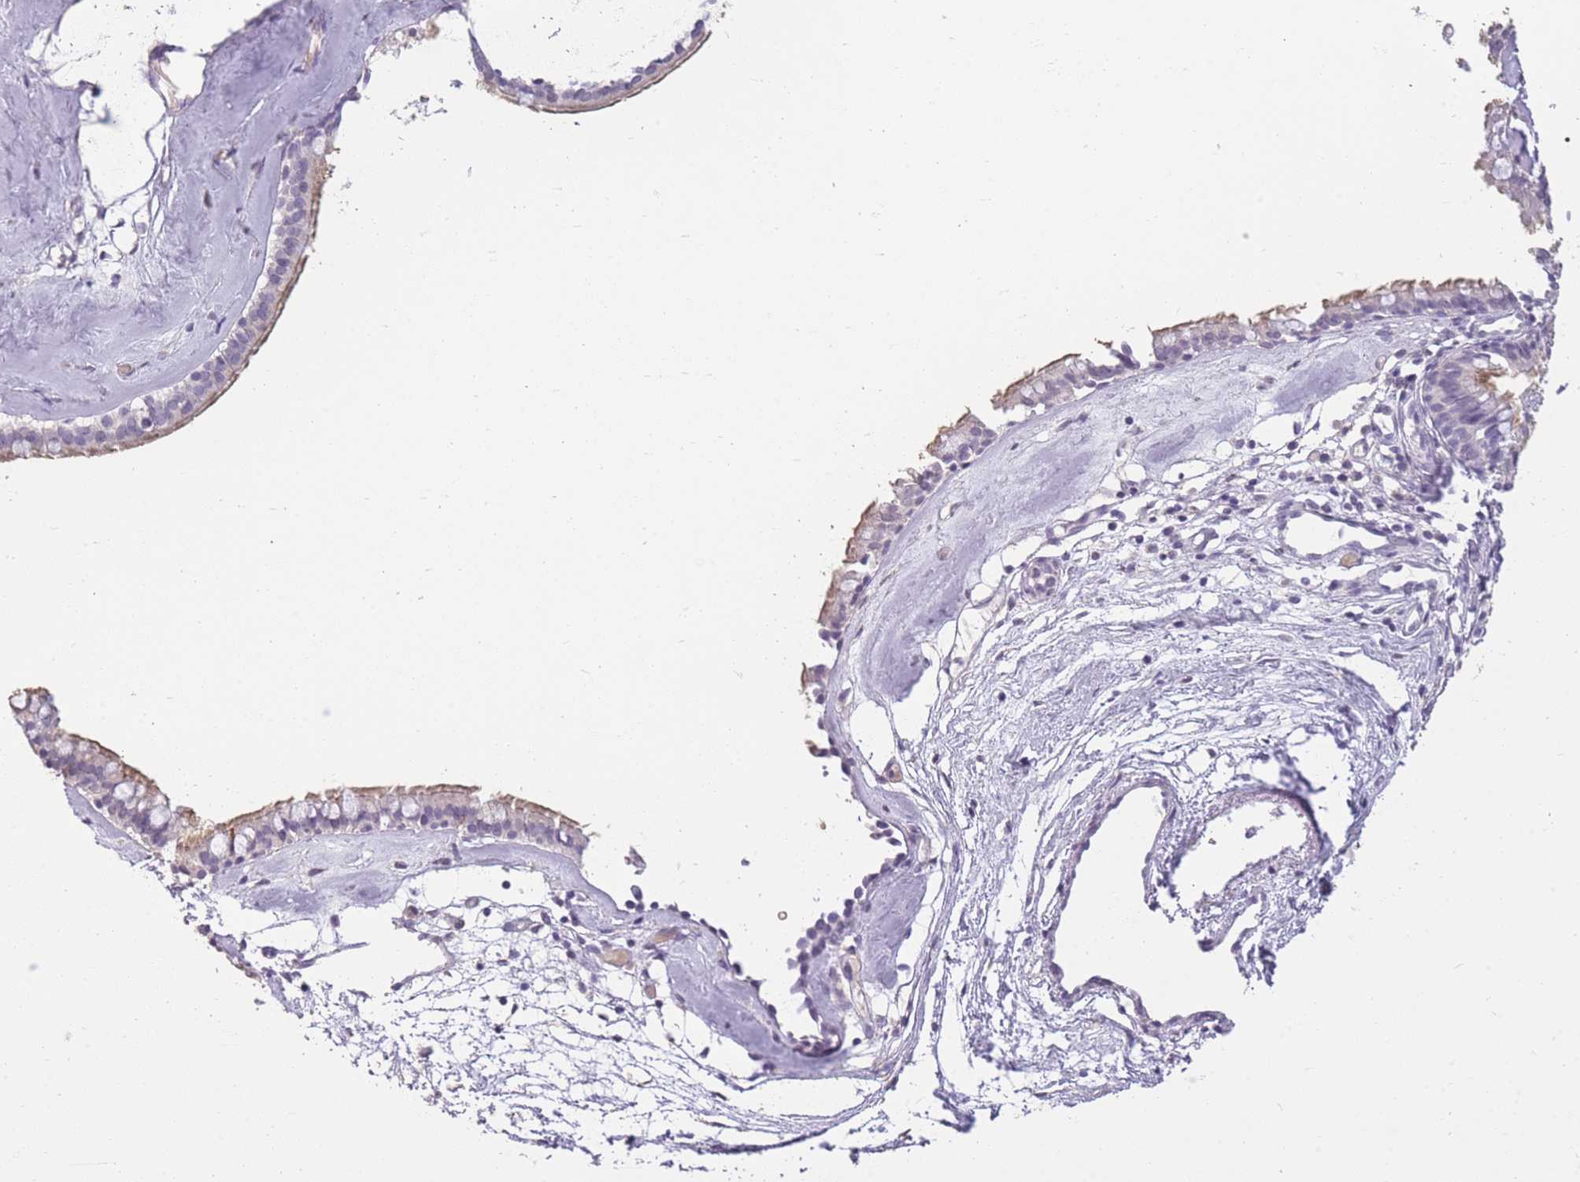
{"staining": {"intensity": "moderate", "quantity": "25%-75%", "location": "cytoplasmic/membranous"}, "tissue": "nasopharynx", "cell_type": "Respiratory epithelial cells", "image_type": "normal", "snomed": [{"axis": "morphology", "description": "Normal tissue, NOS"}, {"axis": "topography", "description": "Nasopharynx"}], "caption": "Immunohistochemical staining of normal human nasopharynx displays moderate cytoplasmic/membranous protein staining in approximately 25%-75% of respiratory epithelial cells.", "gene": "ZBTB24", "patient": {"sex": "male", "age": 65}}